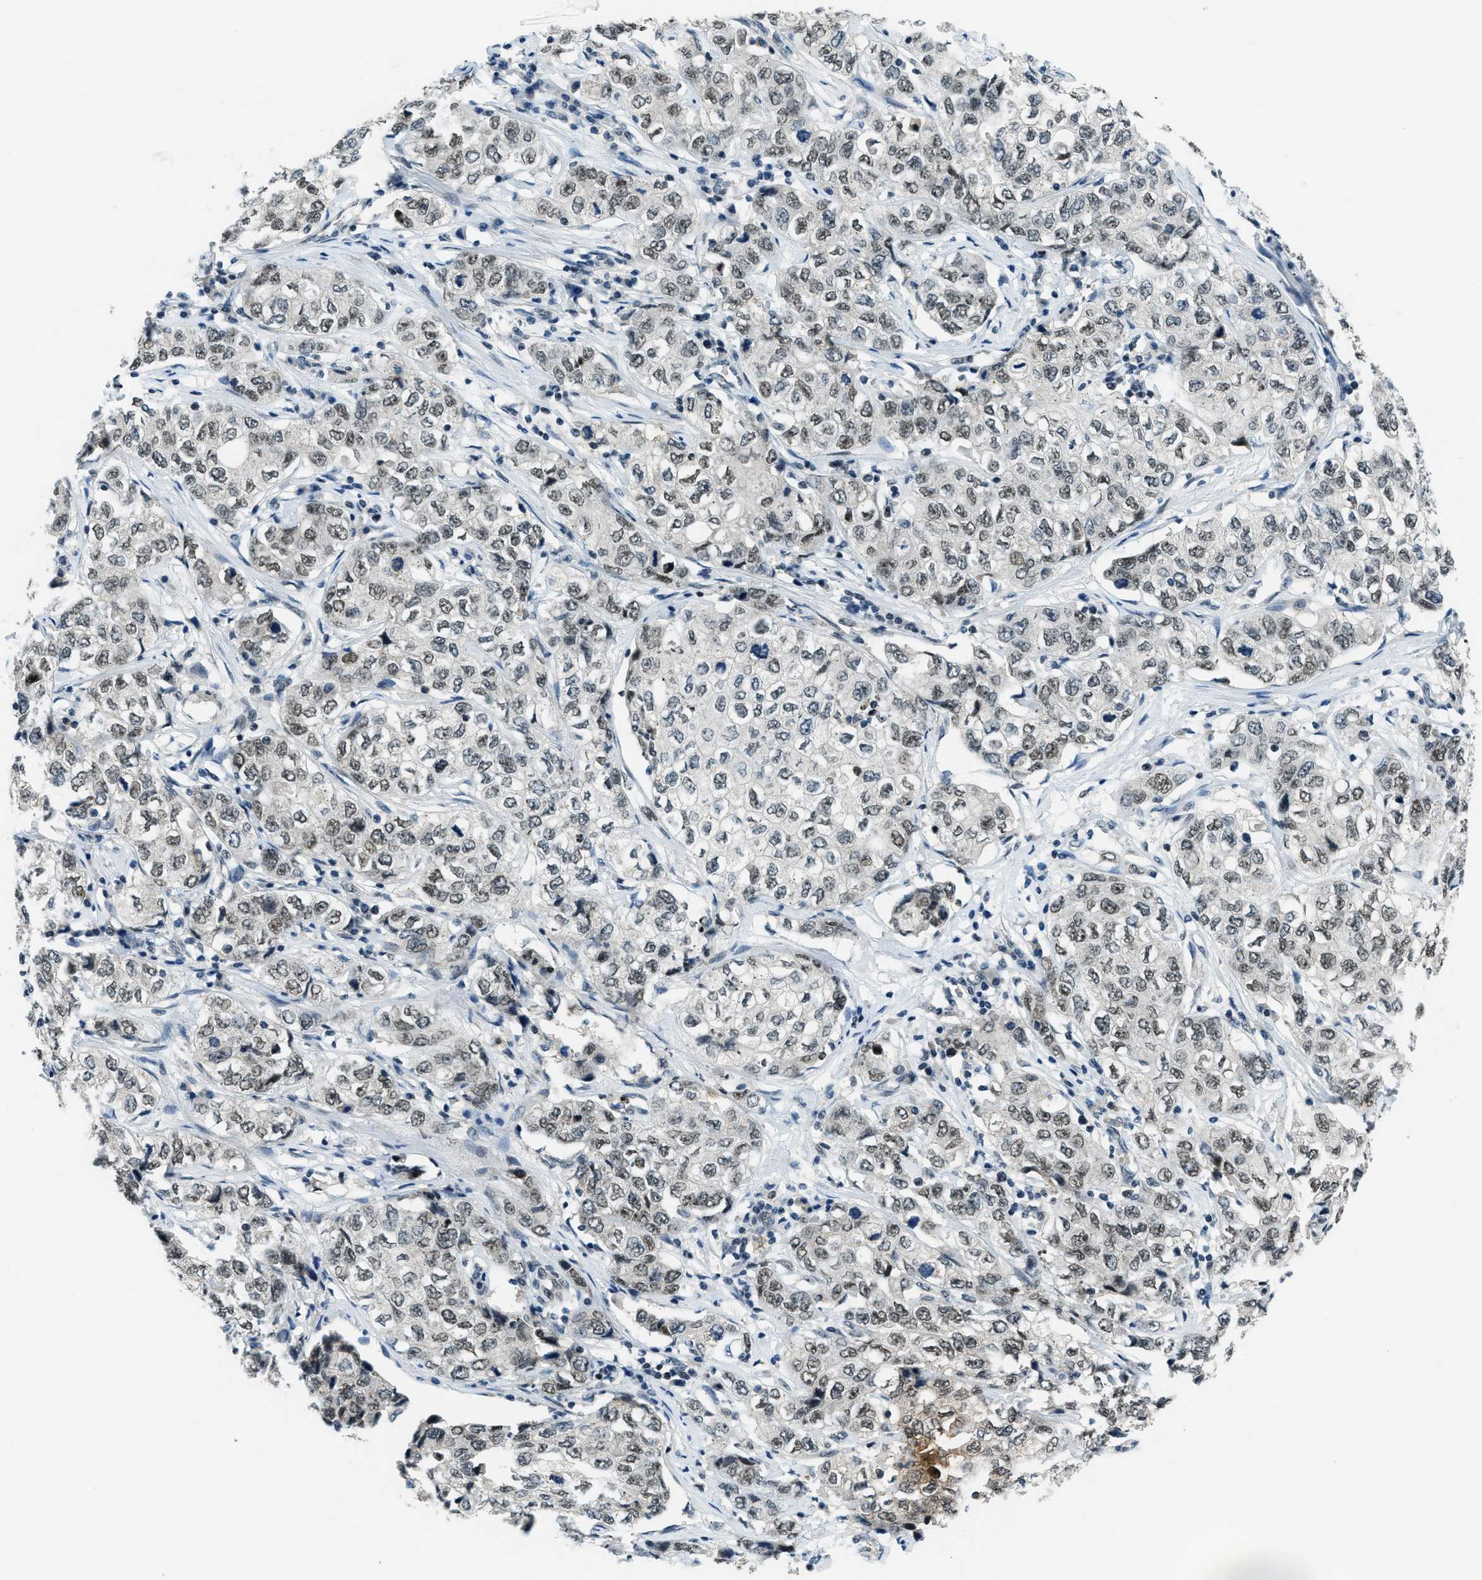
{"staining": {"intensity": "negative", "quantity": "none", "location": "none"}, "tissue": "stomach cancer", "cell_type": "Tumor cells", "image_type": "cancer", "snomed": [{"axis": "morphology", "description": "Adenocarcinoma, NOS"}, {"axis": "topography", "description": "Stomach"}], "caption": "Micrograph shows no protein staining in tumor cells of stomach adenocarcinoma tissue. Brightfield microscopy of immunohistochemistry stained with DAB (brown) and hematoxylin (blue), captured at high magnification.", "gene": "KLF6", "patient": {"sex": "male", "age": 48}}